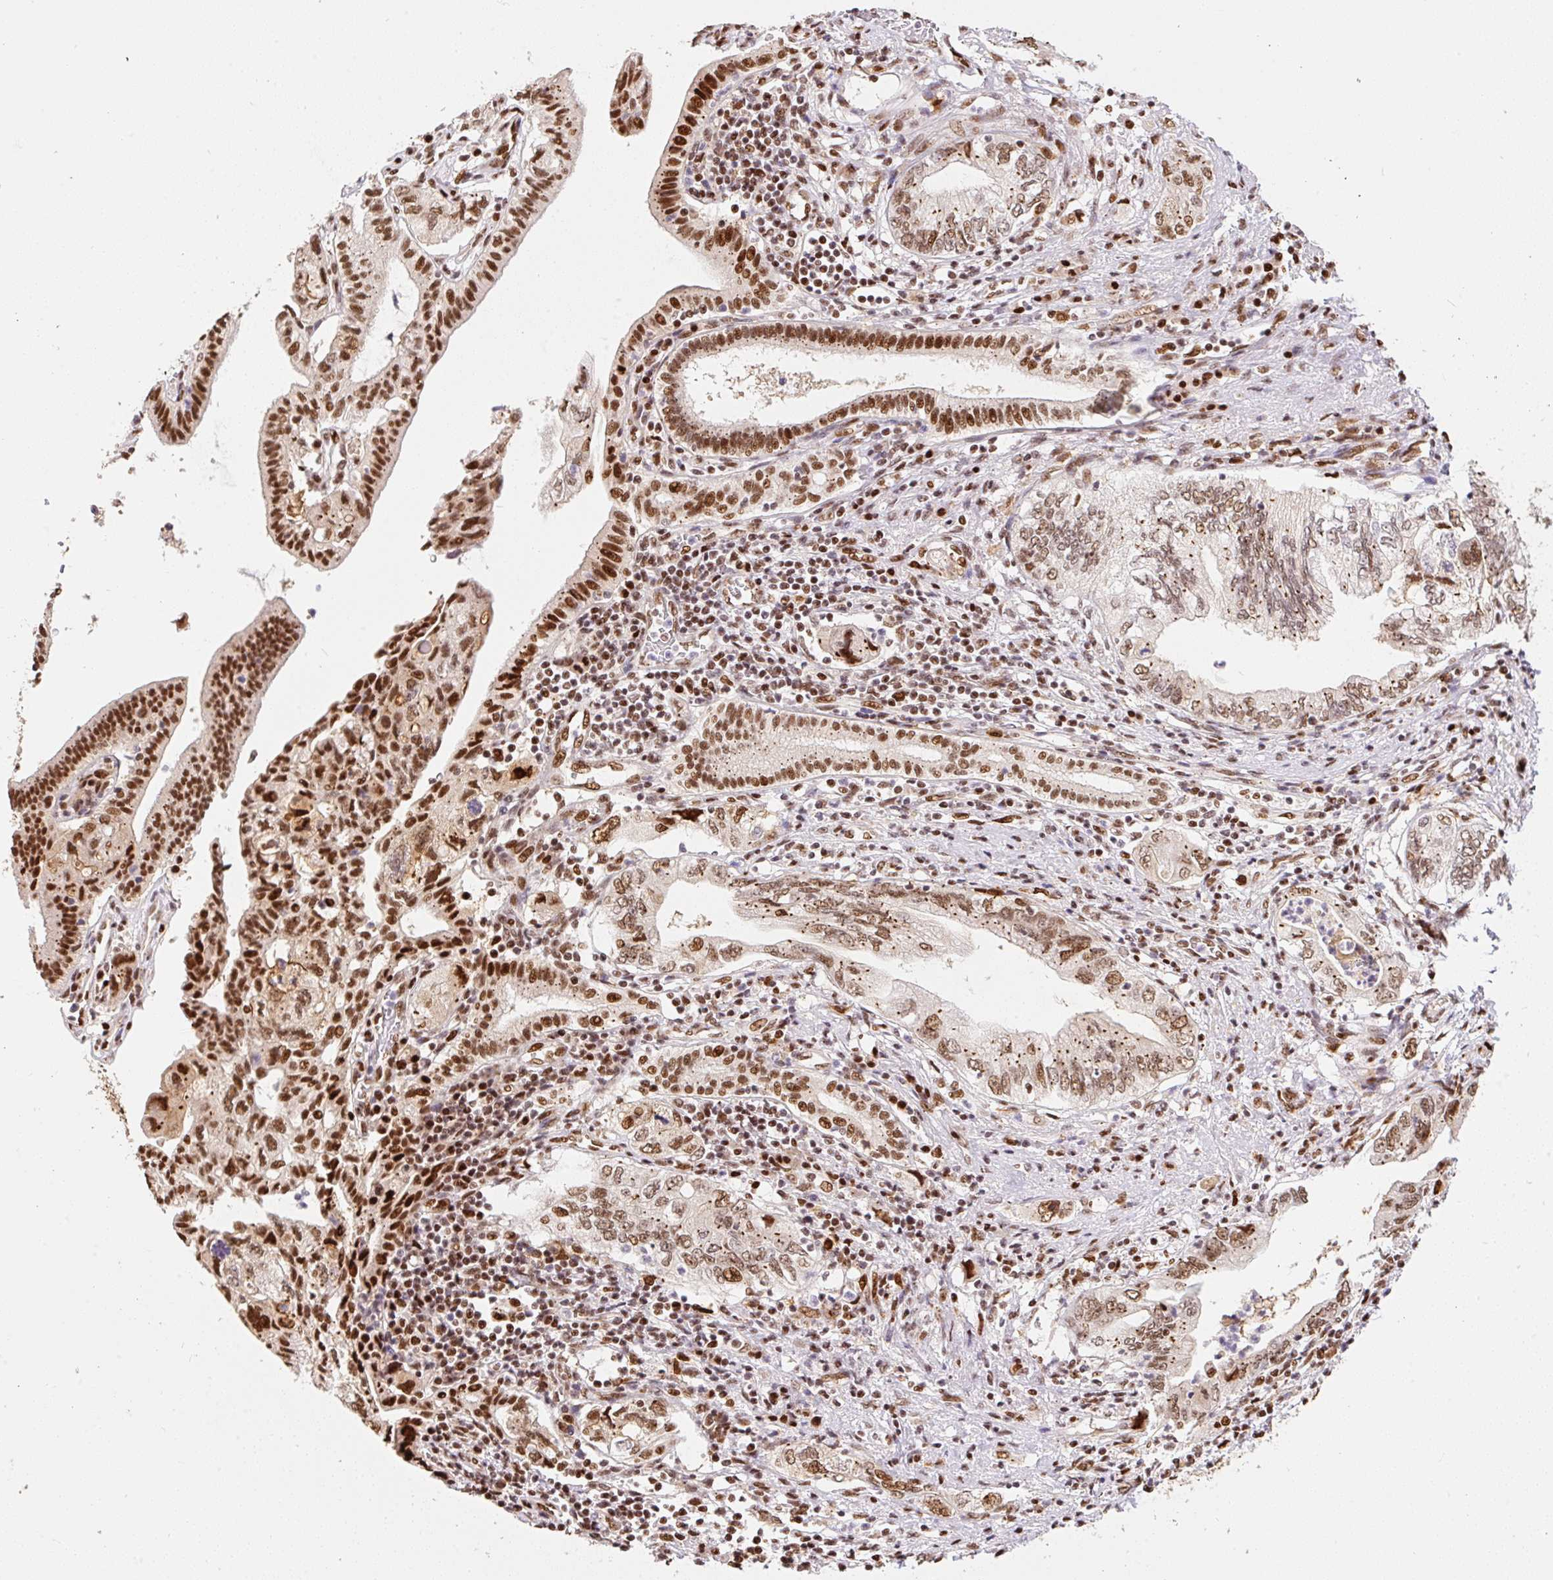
{"staining": {"intensity": "moderate", "quantity": ">75%", "location": "nuclear"}, "tissue": "pancreatic cancer", "cell_type": "Tumor cells", "image_type": "cancer", "snomed": [{"axis": "morphology", "description": "Adenocarcinoma, NOS"}, {"axis": "topography", "description": "Pancreas"}], "caption": "An image of human pancreatic cancer (adenocarcinoma) stained for a protein shows moderate nuclear brown staining in tumor cells. The staining was performed using DAB to visualize the protein expression in brown, while the nuclei were stained in blue with hematoxylin (Magnification: 20x).", "gene": "GPR139", "patient": {"sex": "female", "age": 73}}